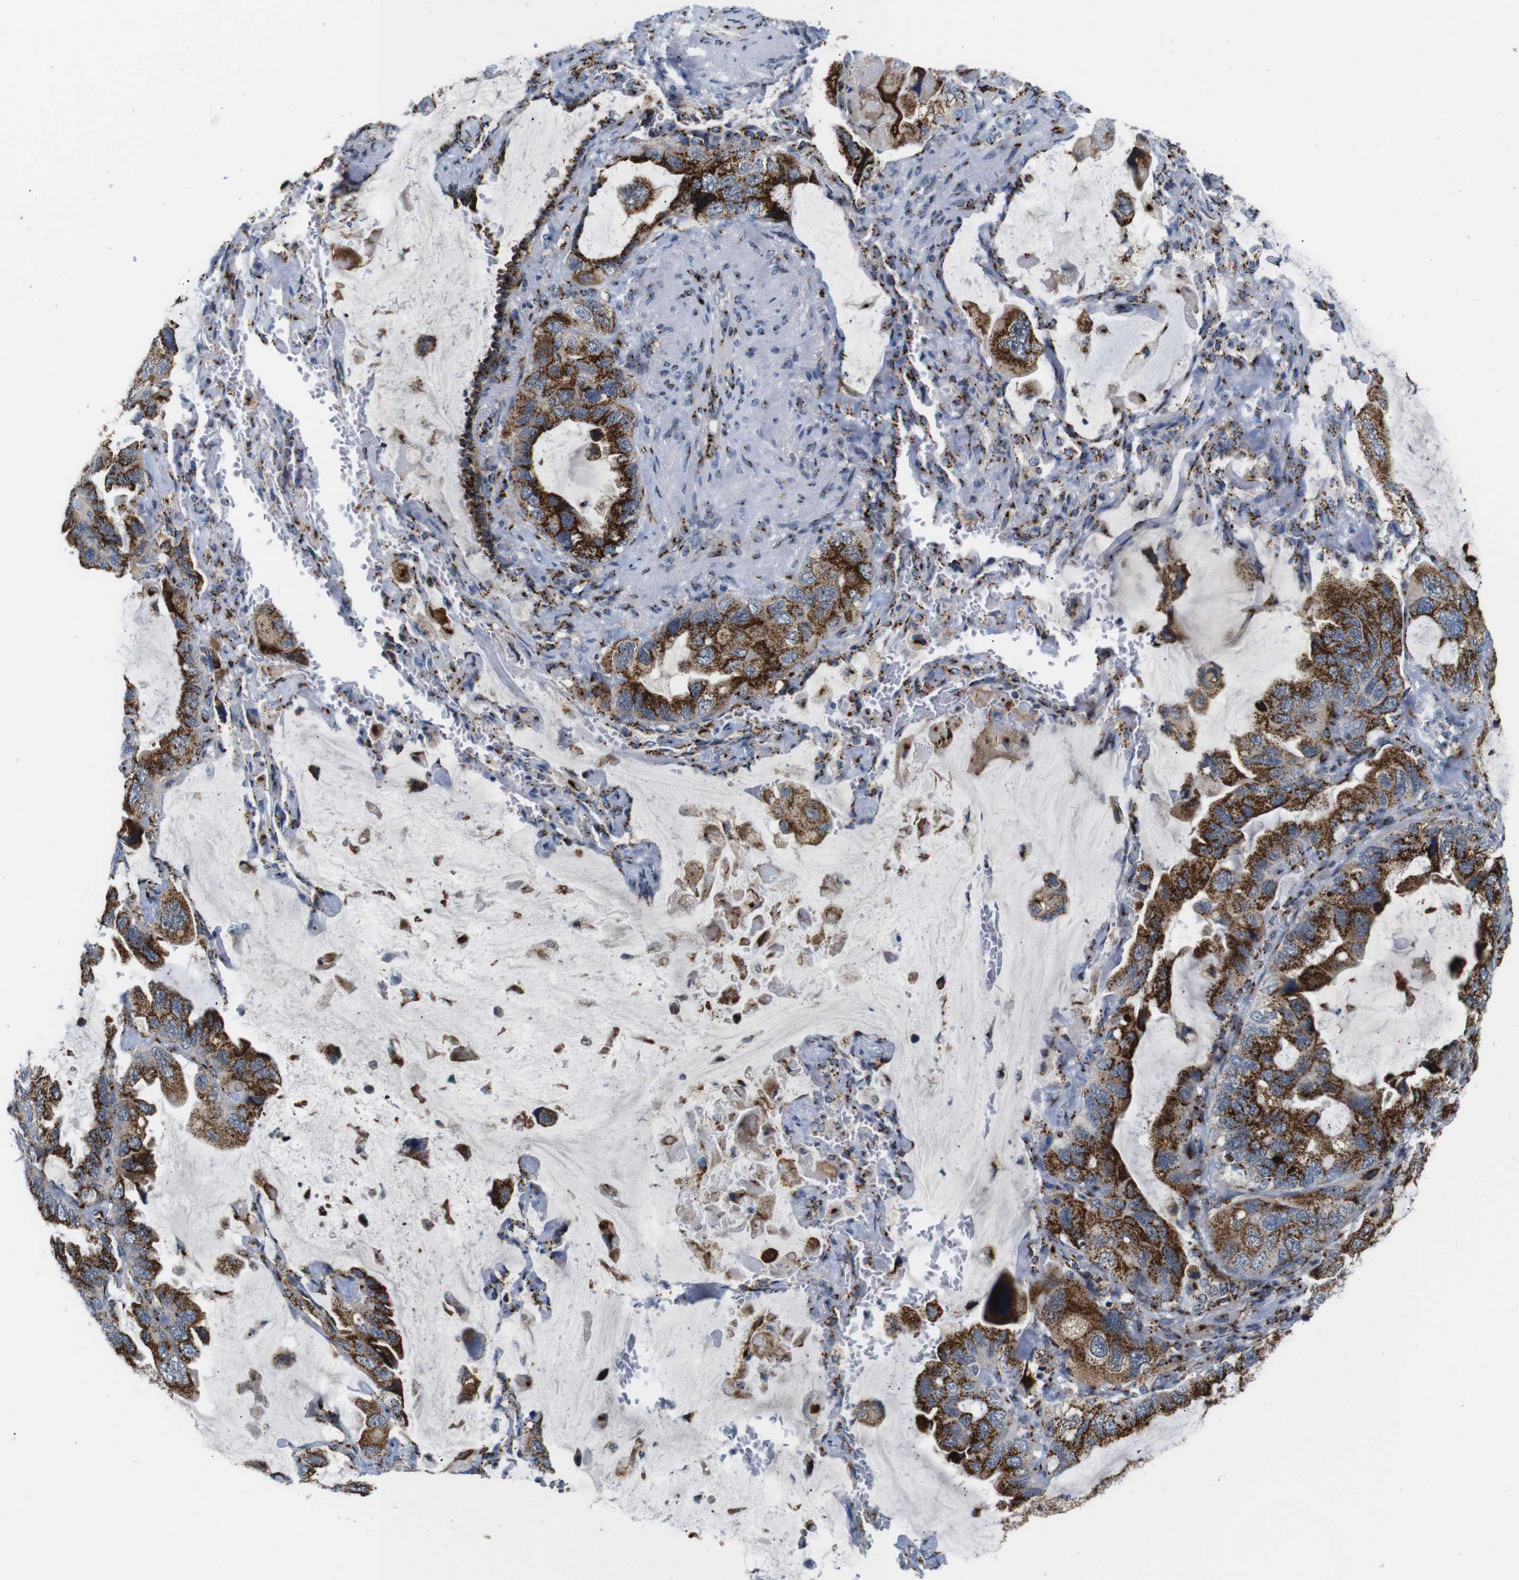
{"staining": {"intensity": "moderate", "quantity": ">75%", "location": "cytoplasmic/membranous"}, "tissue": "lung cancer", "cell_type": "Tumor cells", "image_type": "cancer", "snomed": [{"axis": "morphology", "description": "Squamous cell carcinoma, NOS"}, {"axis": "topography", "description": "Lung"}], "caption": "Lung cancer (squamous cell carcinoma) stained with DAB (3,3'-diaminobenzidine) immunohistochemistry (IHC) exhibits medium levels of moderate cytoplasmic/membranous positivity in about >75% of tumor cells. (brown staining indicates protein expression, while blue staining denotes nuclei).", "gene": "TGOLN2", "patient": {"sex": "female", "age": 73}}